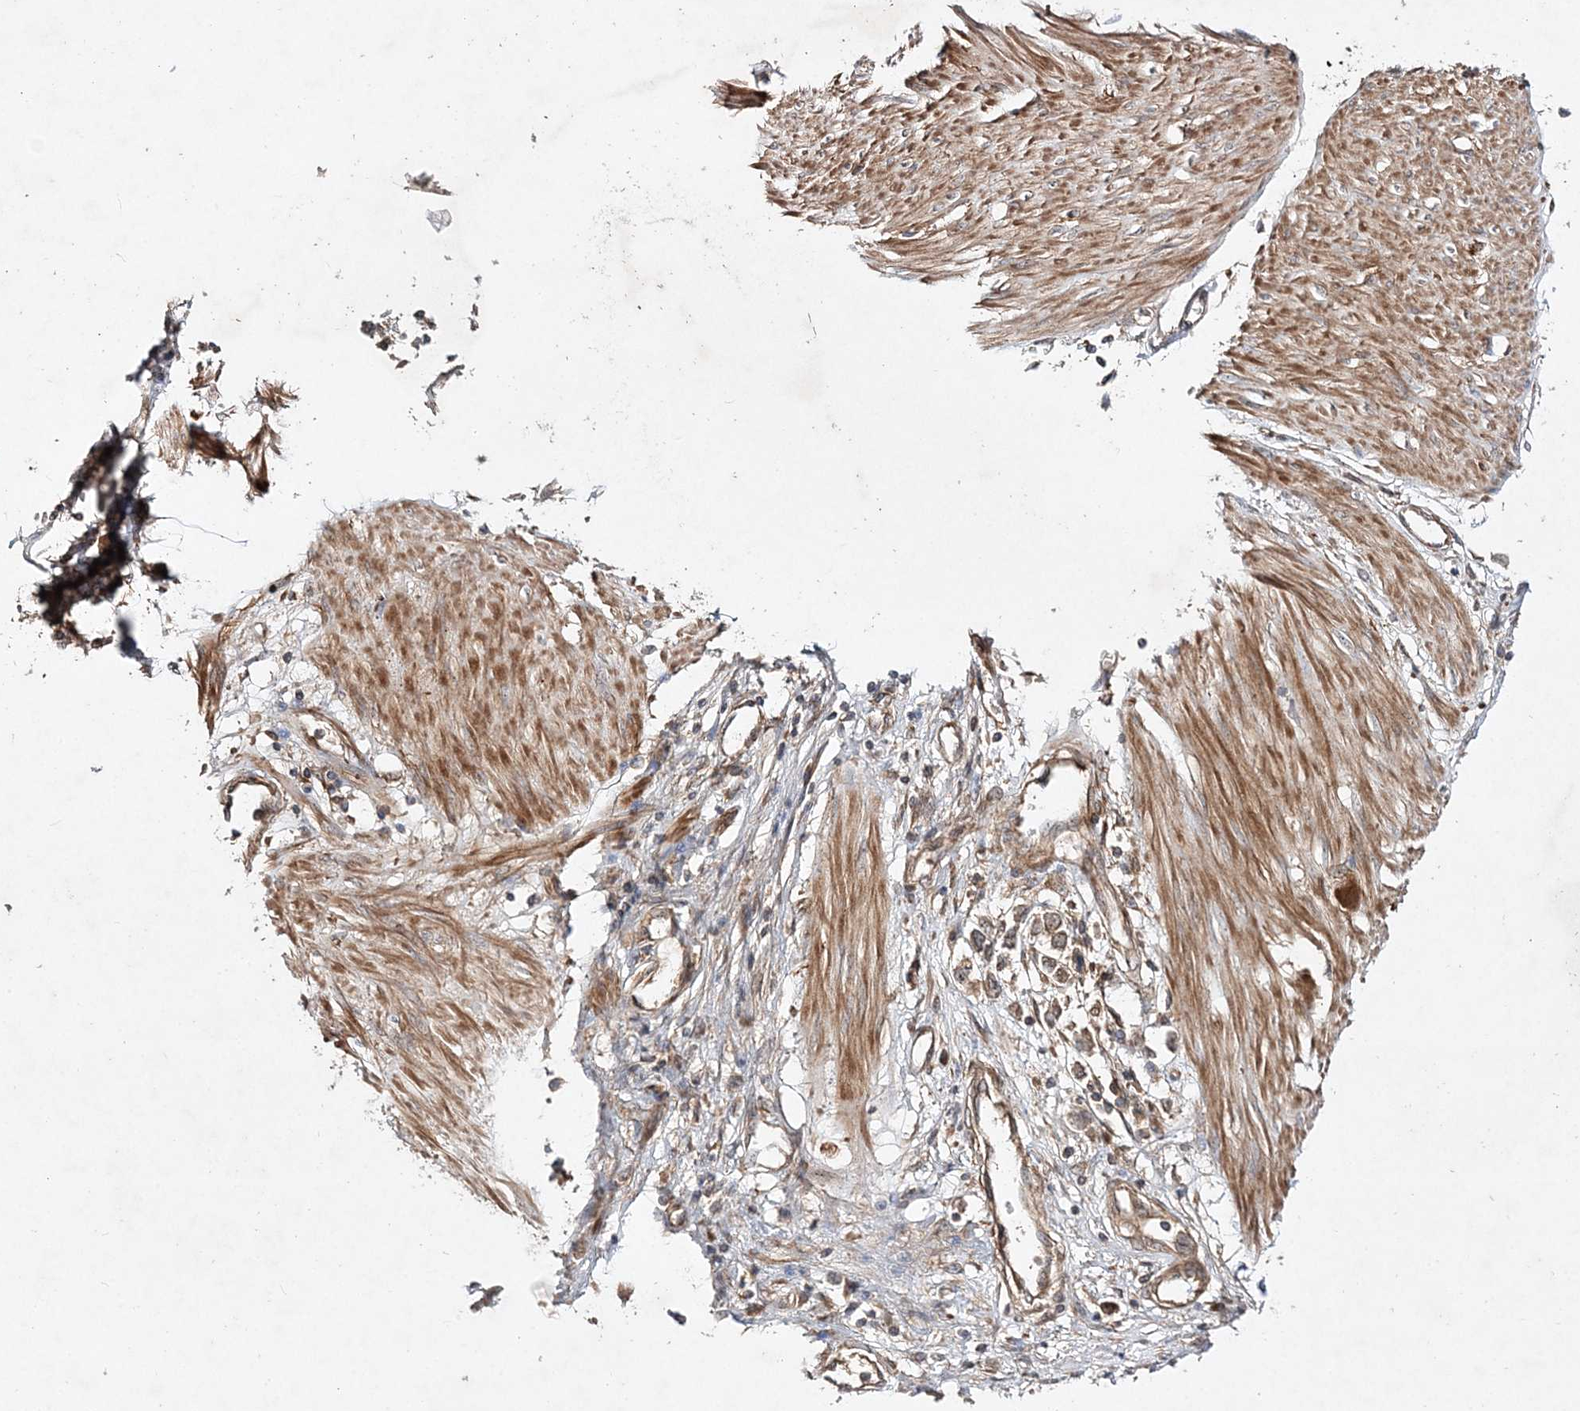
{"staining": {"intensity": "moderate", "quantity": ">75%", "location": "cytoplasmic/membranous"}, "tissue": "stomach cancer", "cell_type": "Tumor cells", "image_type": "cancer", "snomed": [{"axis": "morphology", "description": "Adenocarcinoma, NOS"}, {"axis": "topography", "description": "Stomach"}], "caption": "Immunohistochemistry (IHC) (DAB) staining of adenocarcinoma (stomach) displays moderate cytoplasmic/membranous protein staining in about >75% of tumor cells.", "gene": "TMEM9B", "patient": {"sex": "female", "age": 76}}